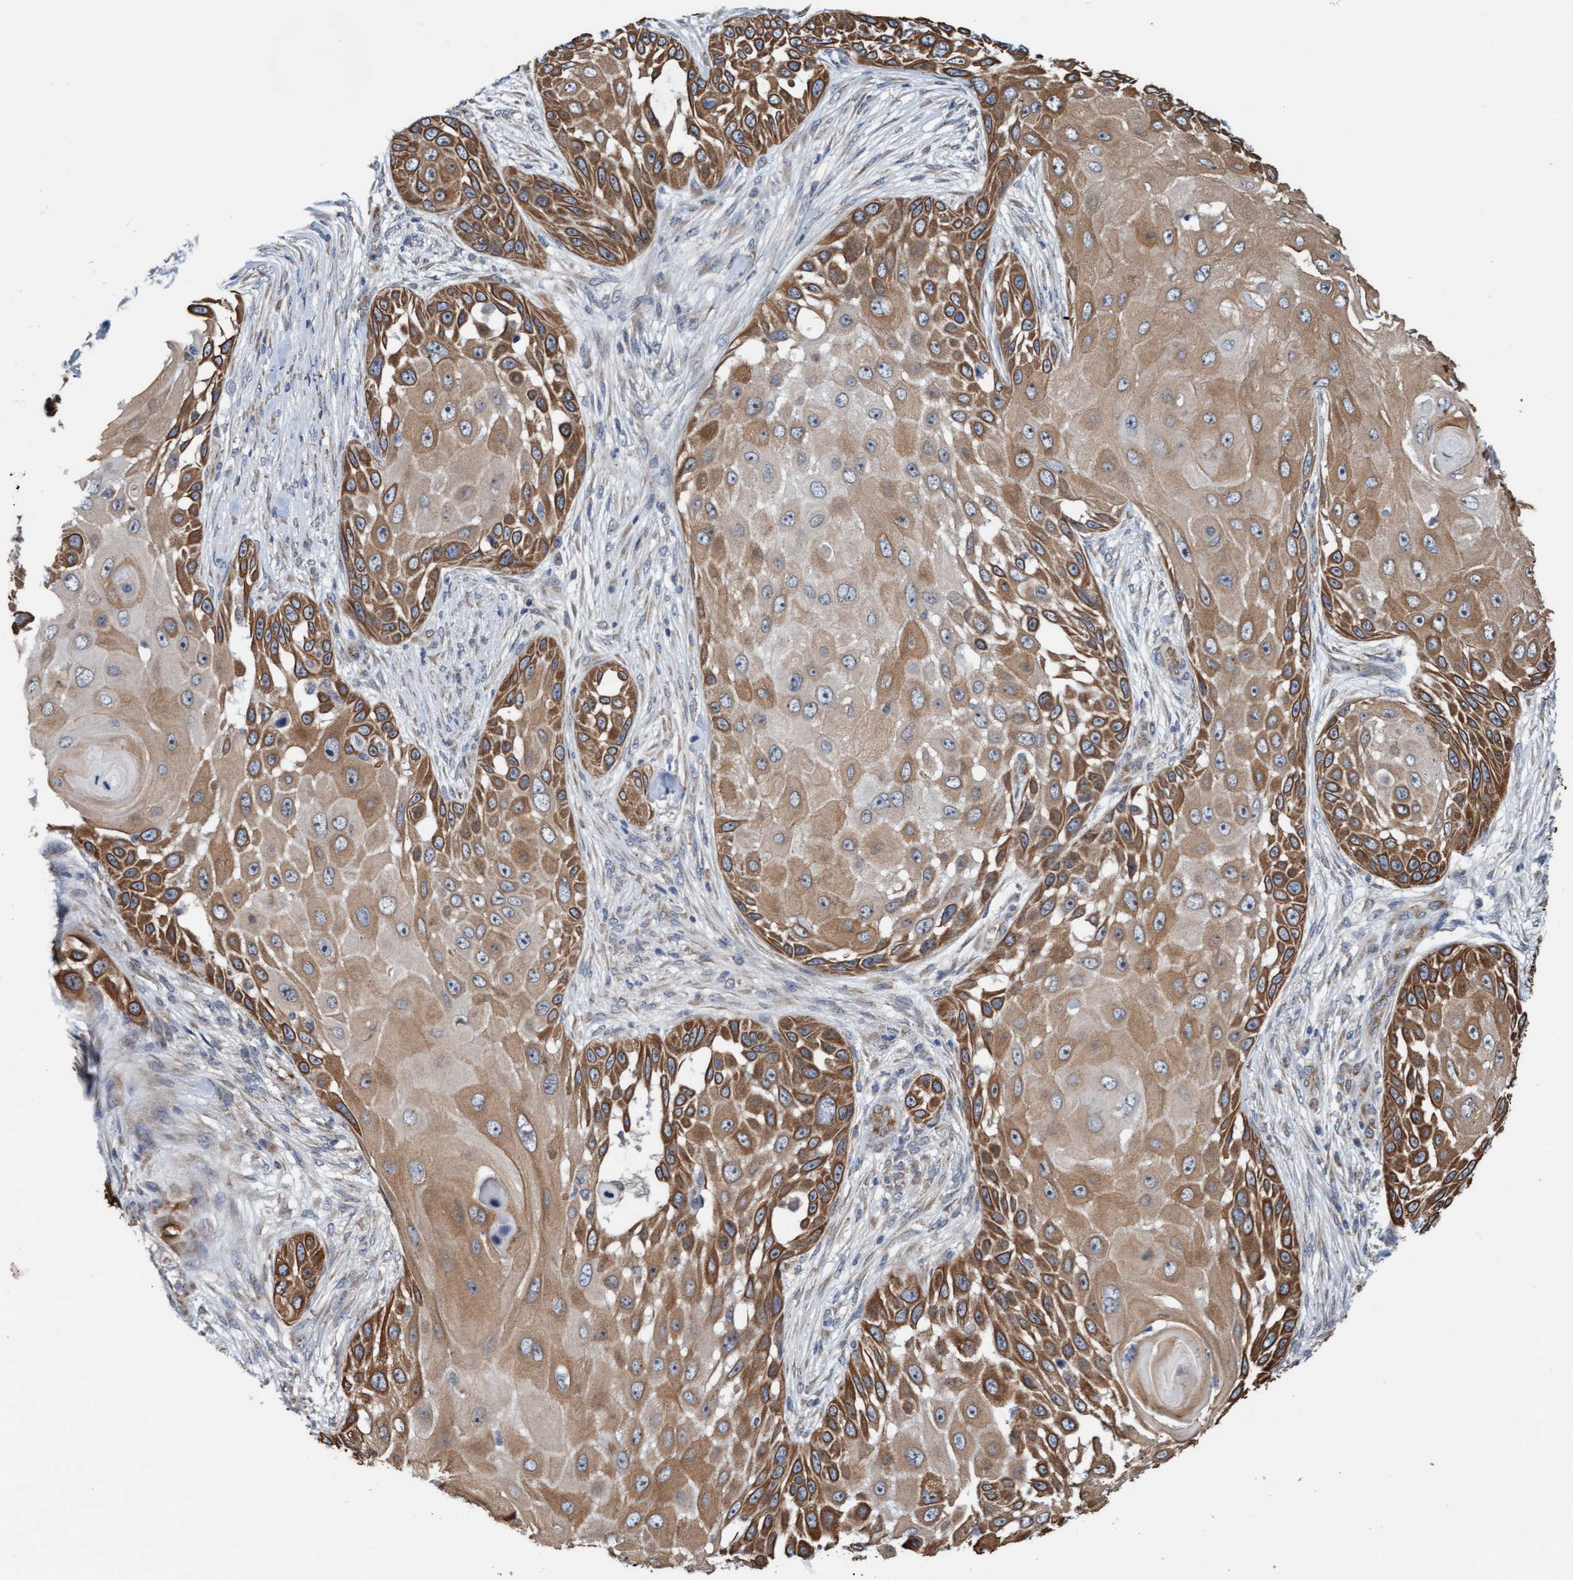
{"staining": {"intensity": "moderate", "quantity": ">75%", "location": "cytoplasmic/membranous"}, "tissue": "skin cancer", "cell_type": "Tumor cells", "image_type": "cancer", "snomed": [{"axis": "morphology", "description": "Squamous cell carcinoma, NOS"}, {"axis": "topography", "description": "Skin"}], "caption": "IHC photomicrograph of skin cancer stained for a protein (brown), which exhibits medium levels of moderate cytoplasmic/membranous staining in approximately >75% of tumor cells.", "gene": "ZNF566", "patient": {"sex": "female", "age": 44}}